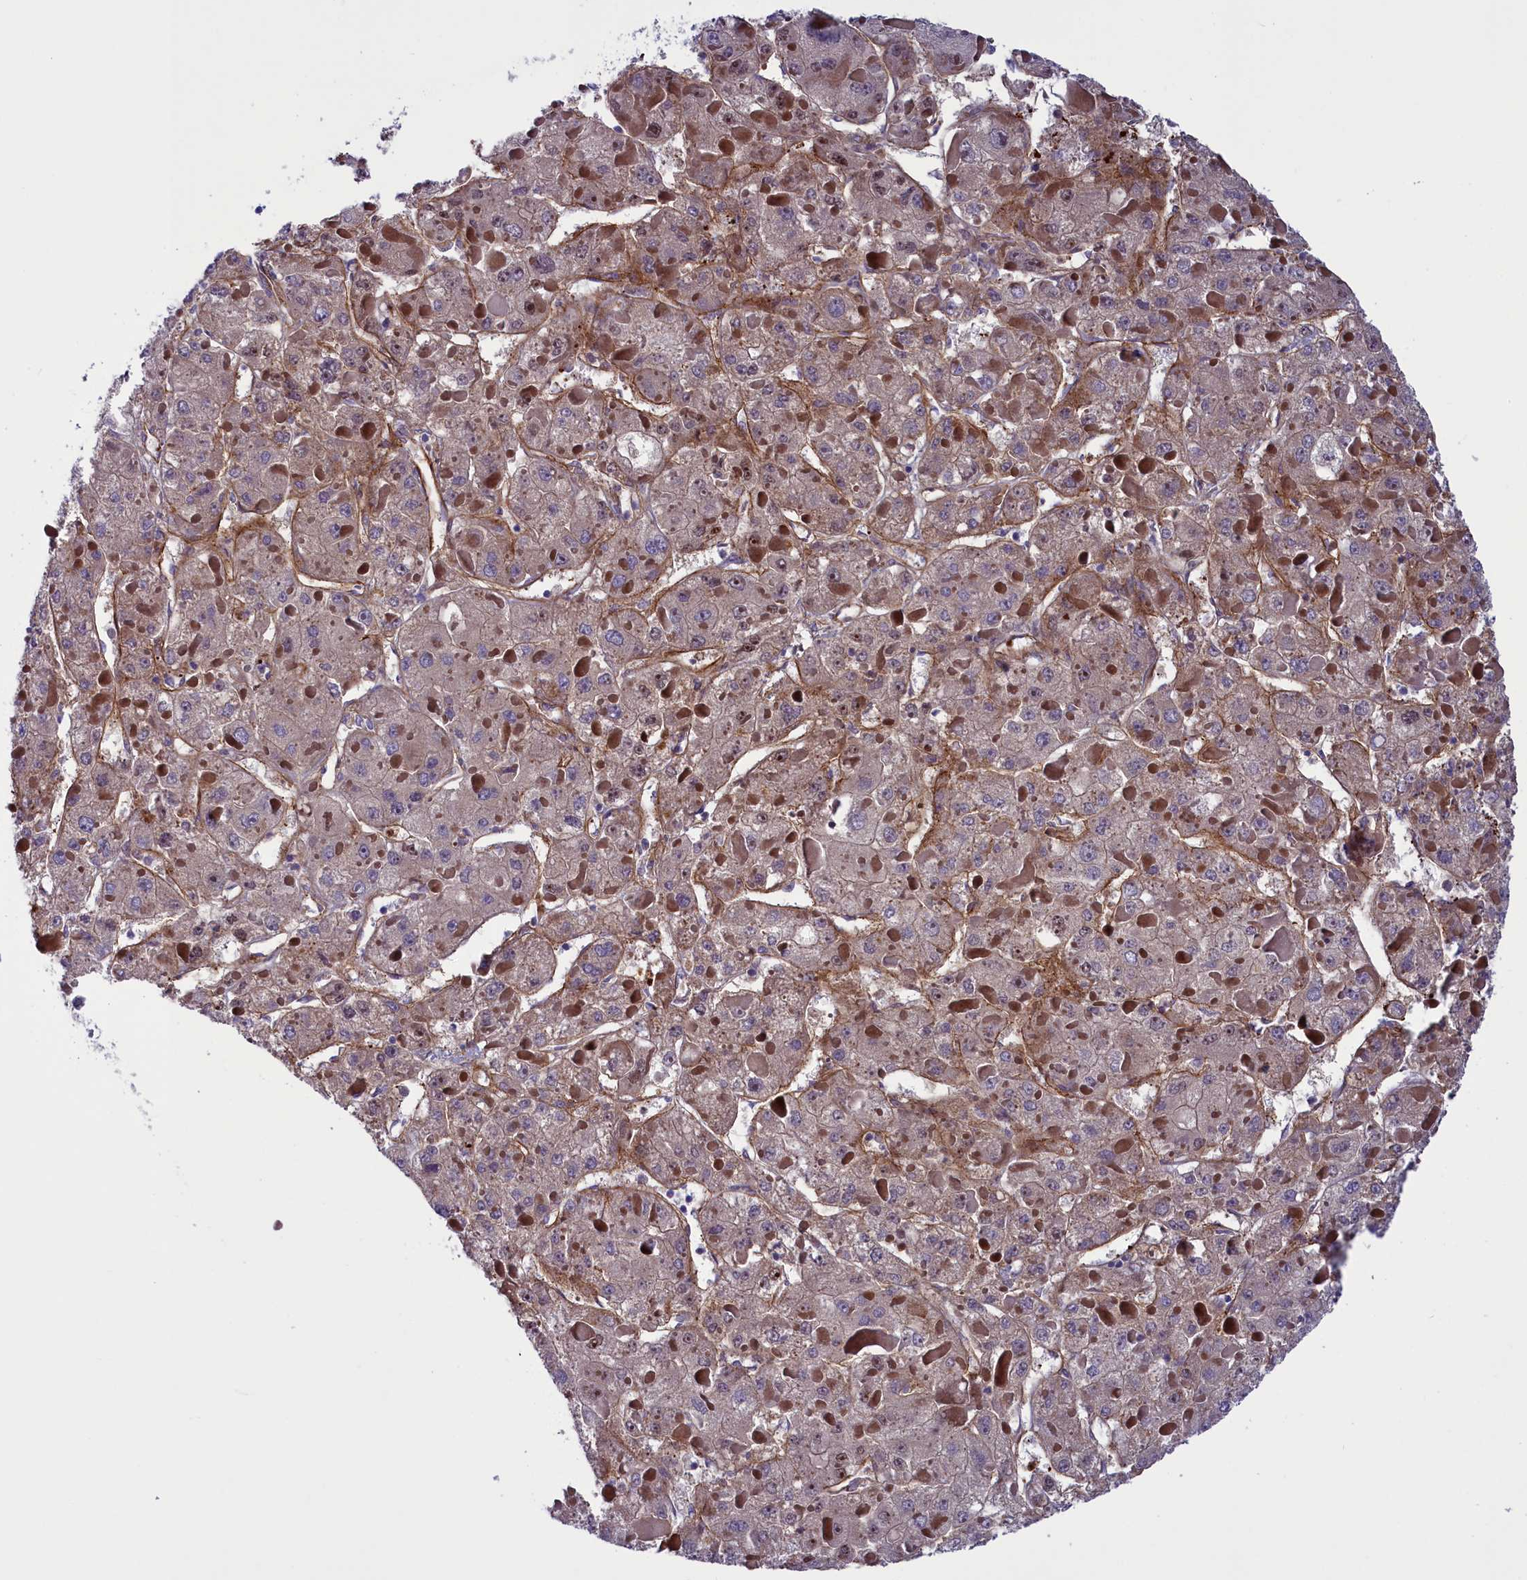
{"staining": {"intensity": "moderate", "quantity": "<25%", "location": "nuclear"}, "tissue": "liver cancer", "cell_type": "Tumor cells", "image_type": "cancer", "snomed": [{"axis": "morphology", "description": "Carcinoma, Hepatocellular, NOS"}, {"axis": "topography", "description": "Liver"}], "caption": "Tumor cells display low levels of moderate nuclear expression in about <25% of cells in human hepatocellular carcinoma (liver).", "gene": "LOXL1", "patient": {"sex": "female", "age": 73}}